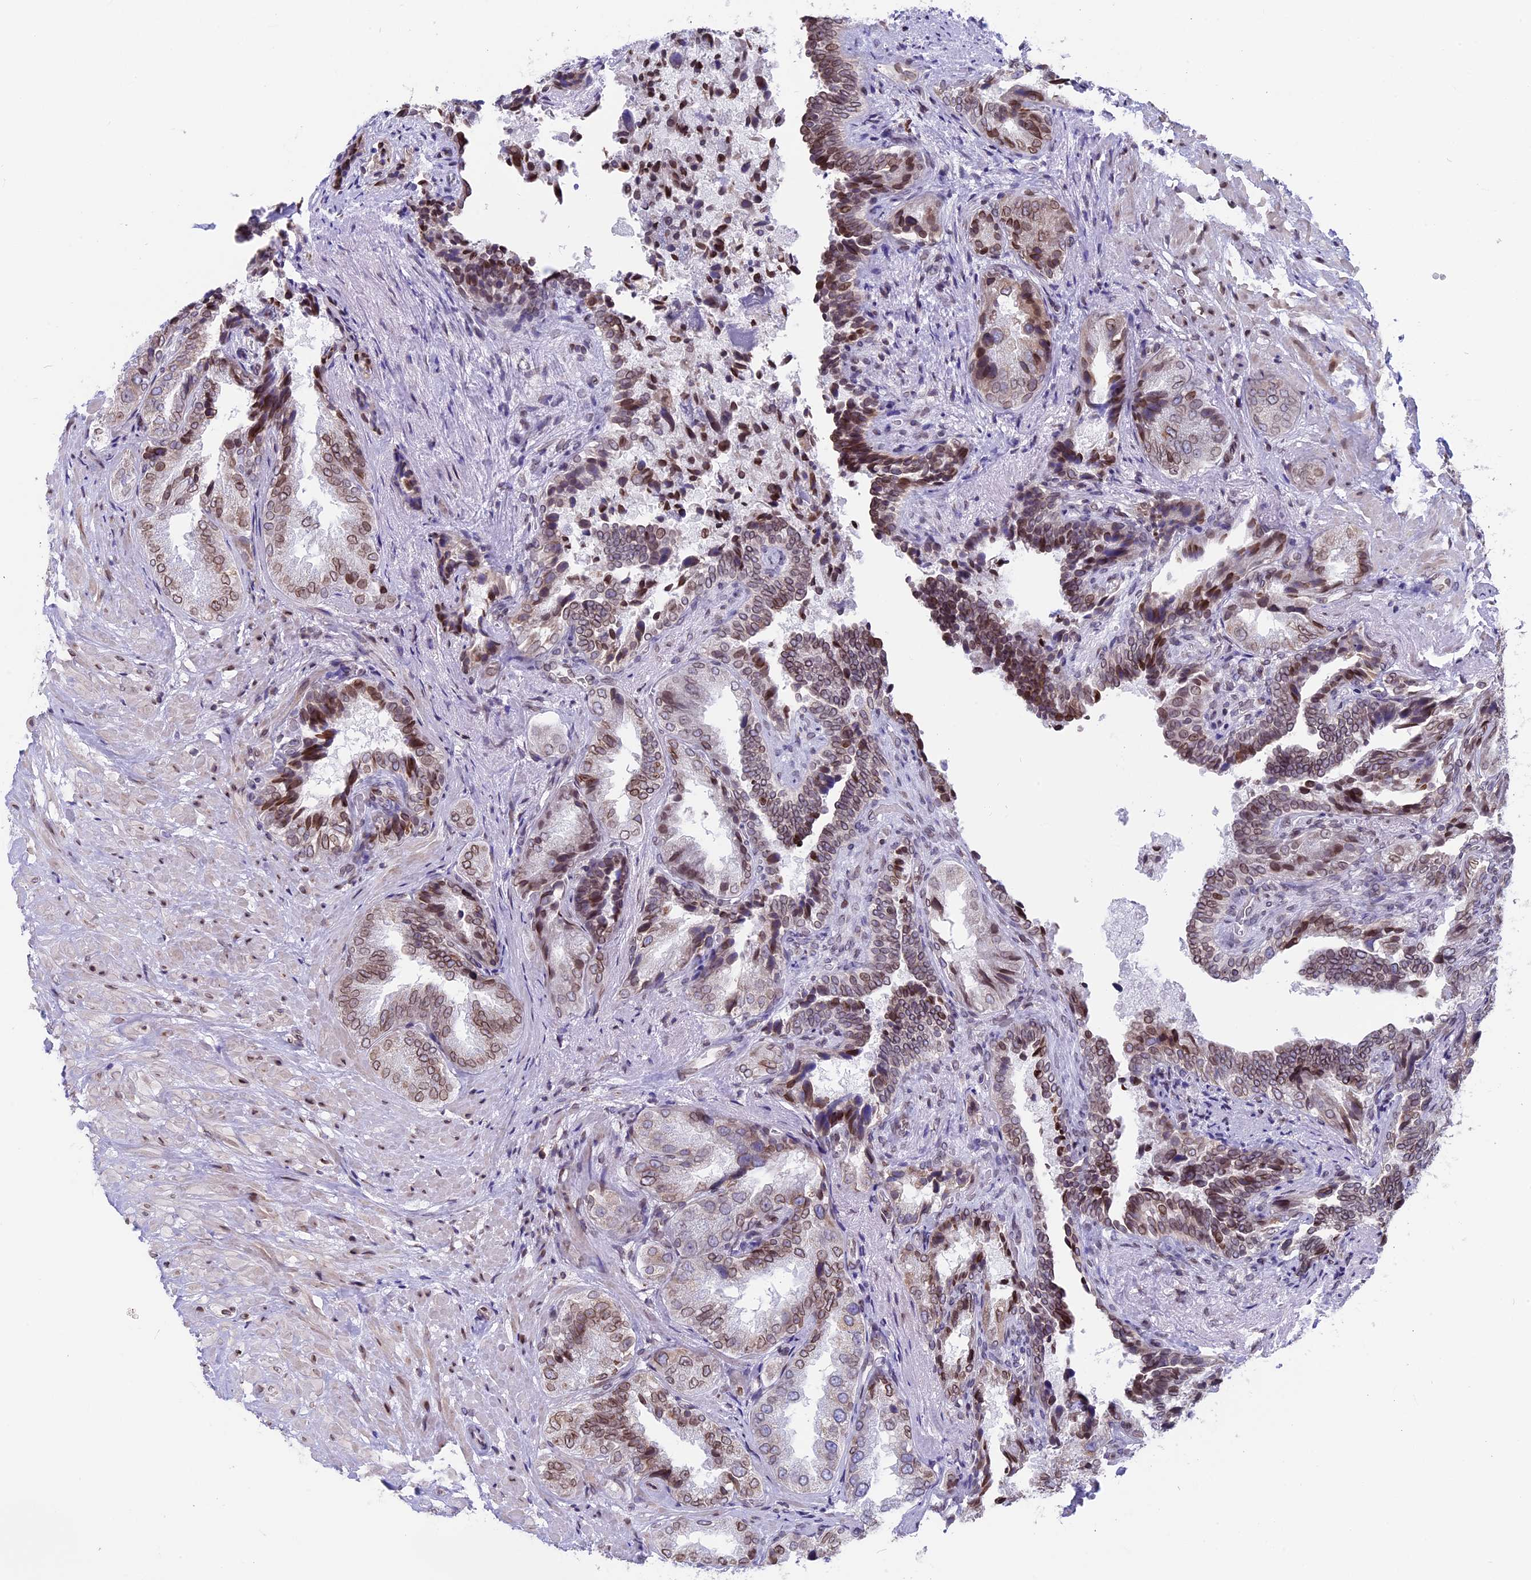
{"staining": {"intensity": "moderate", "quantity": ">75%", "location": "cytoplasmic/membranous,nuclear"}, "tissue": "seminal vesicle", "cell_type": "Glandular cells", "image_type": "normal", "snomed": [{"axis": "morphology", "description": "Normal tissue, NOS"}, {"axis": "topography", "description": "Seminal veicle"}, {"axis": "topography", "description": "Peripheral nerve tissue"}], "caption": "Immunohistochemical staining of unremarkable human seminal vesicle shows medium levels of moderate cytoplasmic/membranous,nuclear positivity in about >75% of glandular cells. The staining was performed using DAB to visualize the protein expression in brown, while the nuclei were stained in blue with hematoxylin (Magnification: 20x).", "gene": "PTCHD4", "patient": {"sex": "male", "age": 63}}